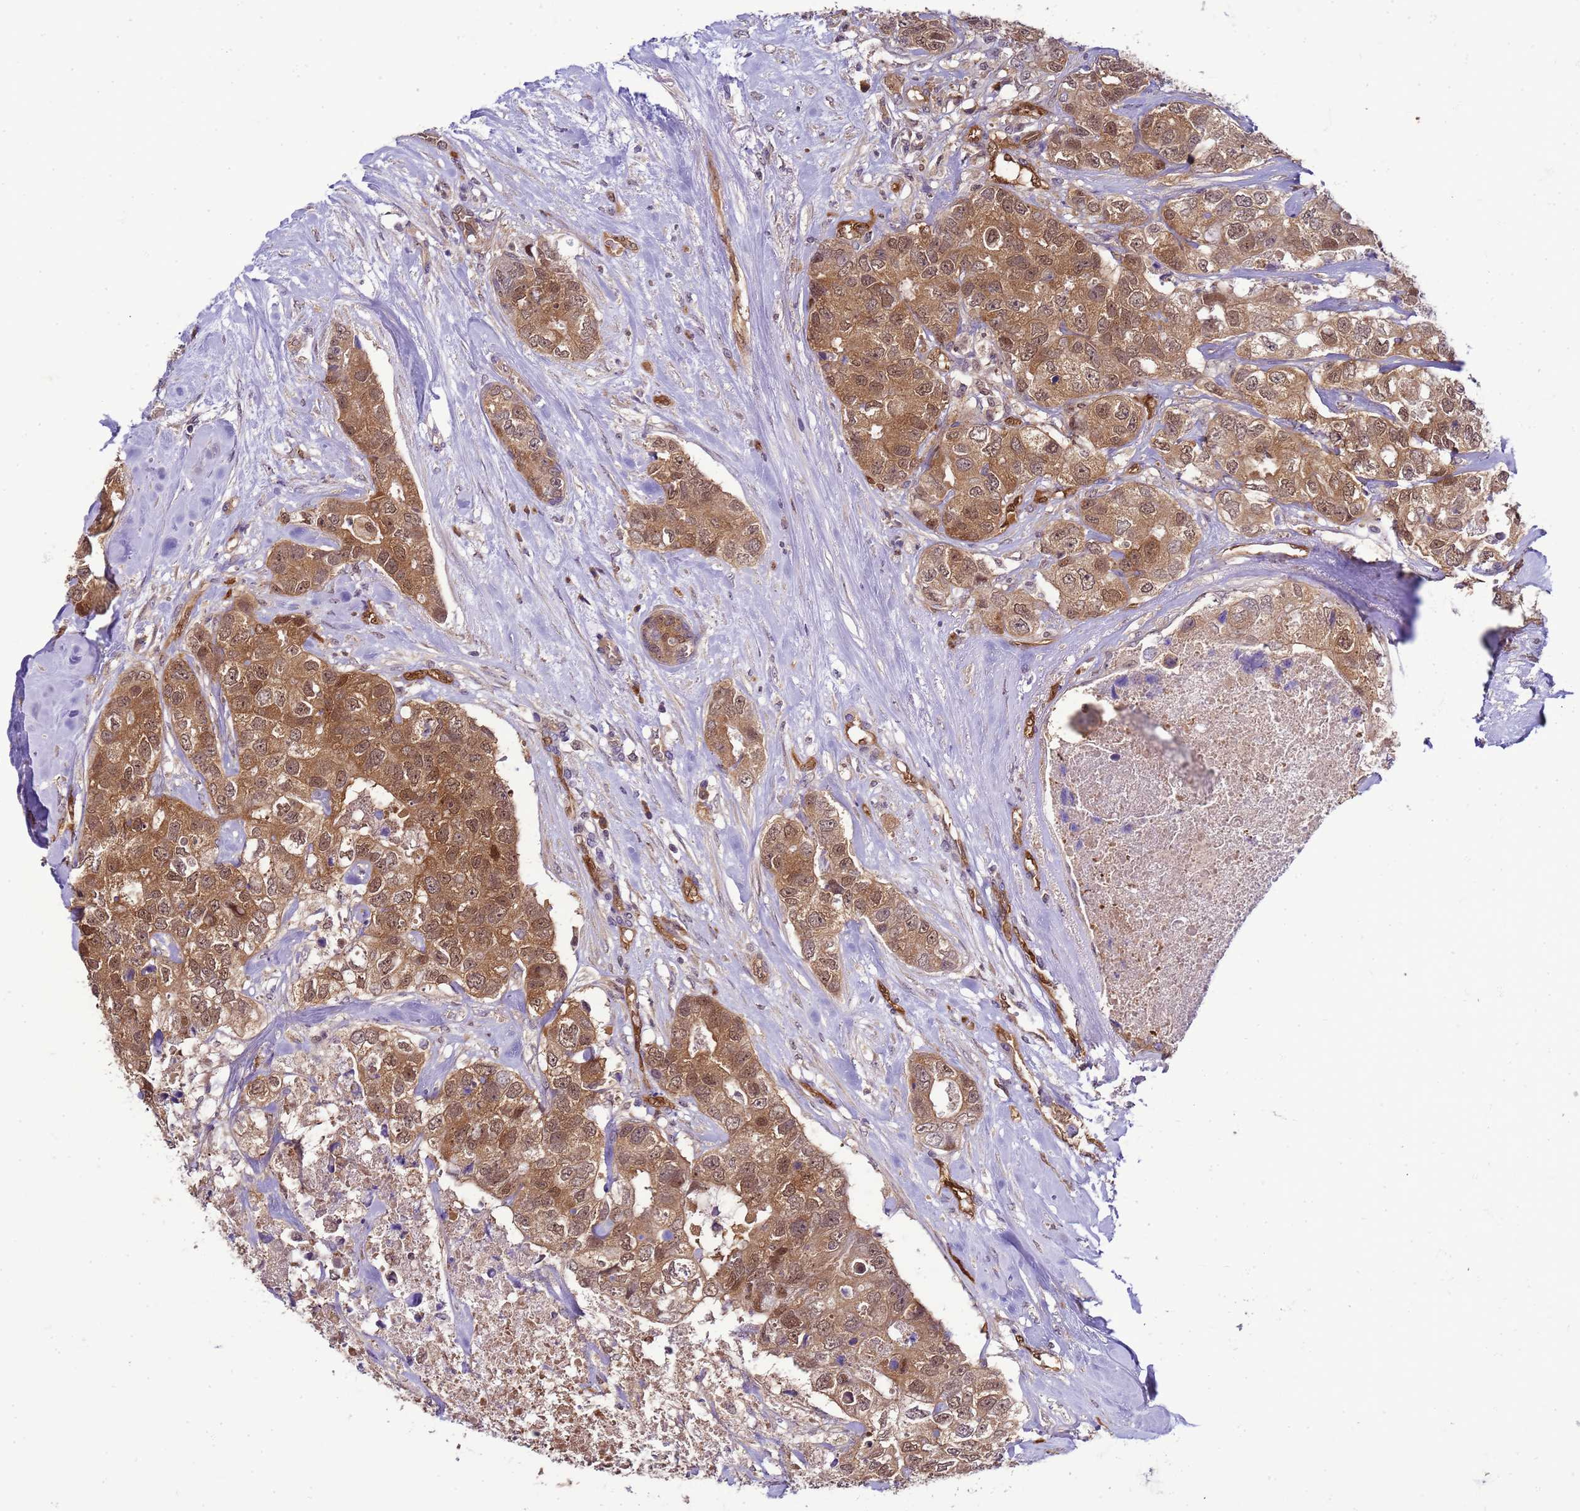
{"staining": {"intensity": "moderate", "quantity": ">75%", "location": "cytoplasmic/membranous,nuclear"}, "tissue": "breast cancer", "cell_type": "Tumor cells", "image_type": "cancer", "snomed": [{"axis": "morphology", "description": "Duct carcinoma"}, {"axis": "topography", "description": "Breast"}], "caption": "Protein staining exhibits moderate cytoplasmic/membranous and nuclear positivity in about >75% of tumor cells in breast cancer.", "gene": "DDI2", "patient": {"sex": "female", "age": 62}}